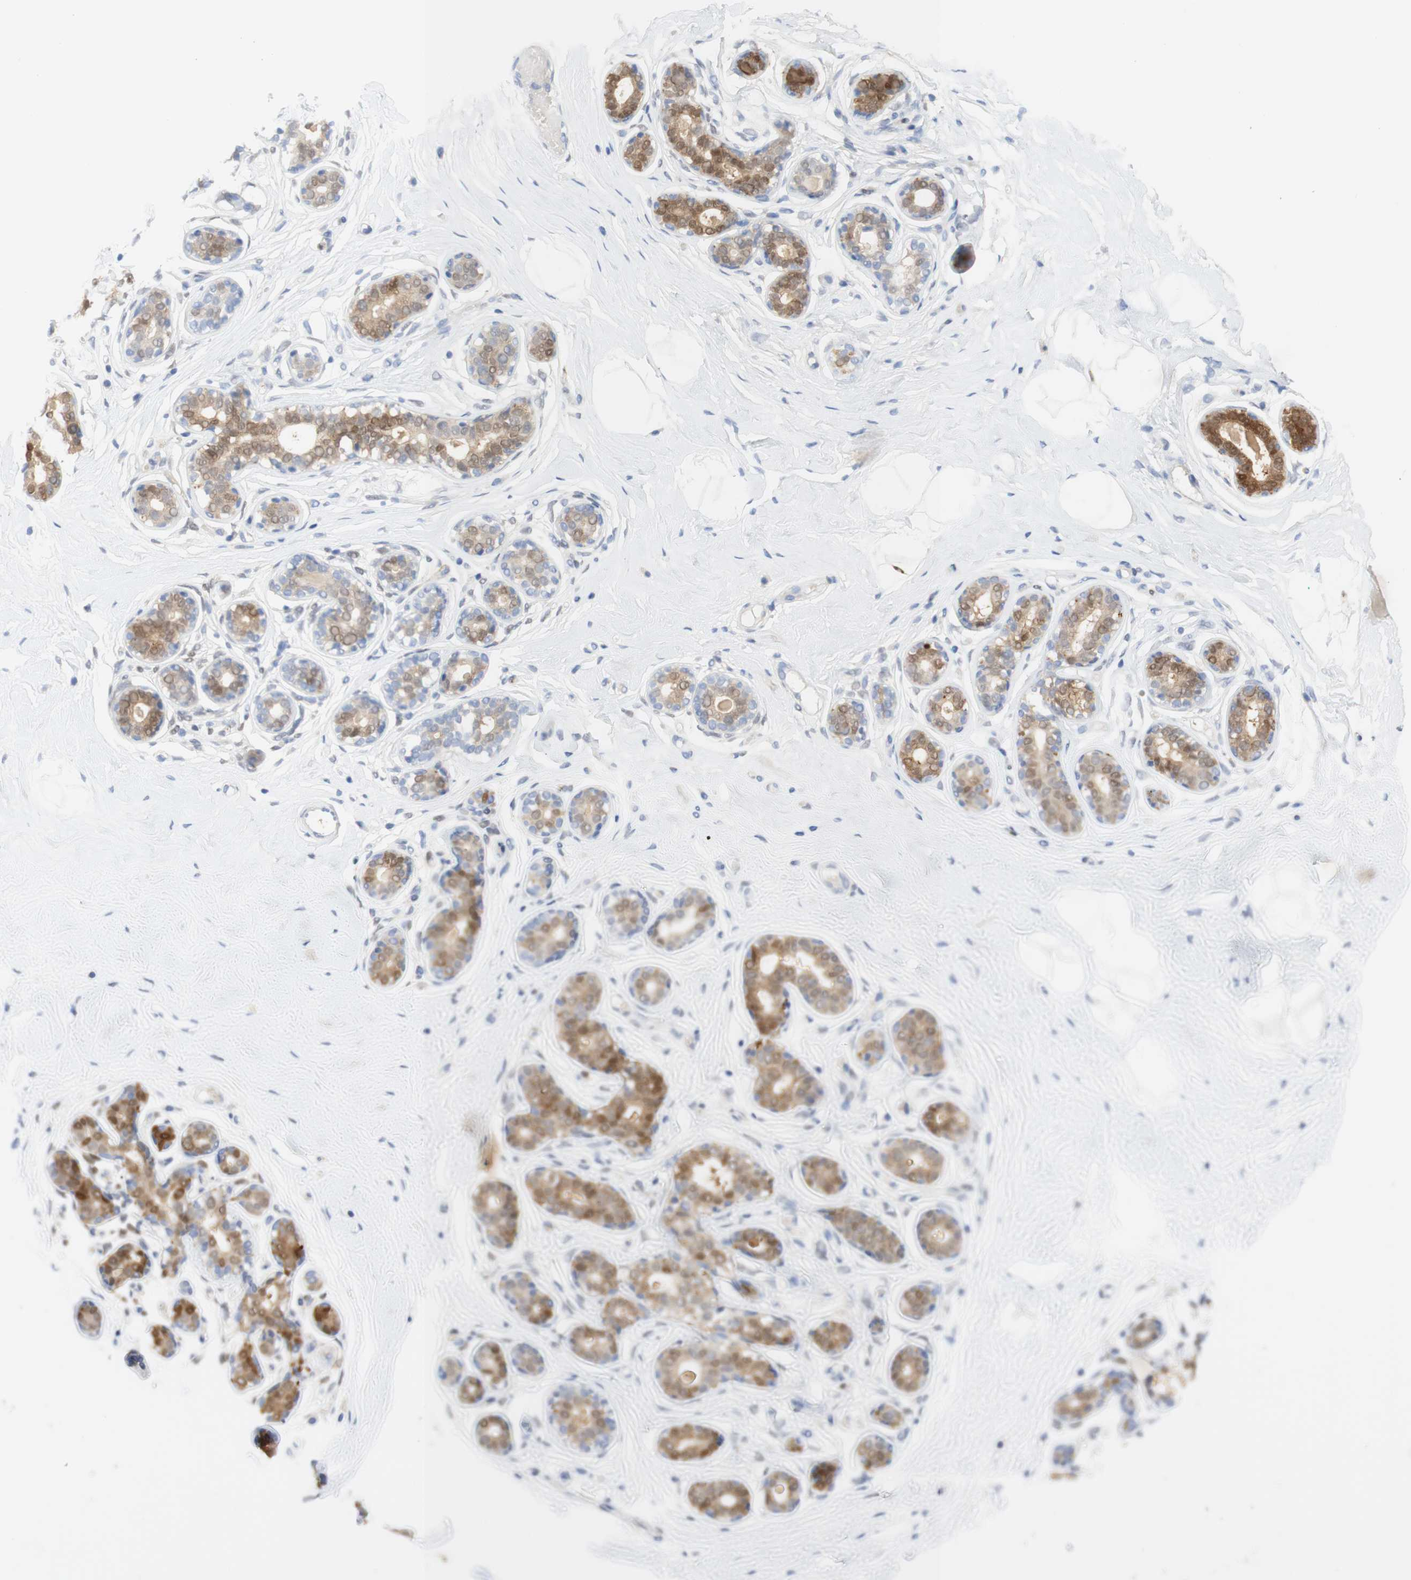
{"staining": {"intensity": "negative", "quantity": "none", "location": "none"}, "tissue": "breast", "cell_type": "Adipocytes", "image_type": "normal", "snomed": [{"axis": "morphology", "description": "Normal tissue, NOS"}, {"axis": "topography", "description": "Breast"}], "caption": "This is an immunohistochemistry (IHC) histopathology image of normal breast. There is no staining in adipocytes.", "gene": "SELENBP1", "patient": {"sex": "female", "age": 23}}